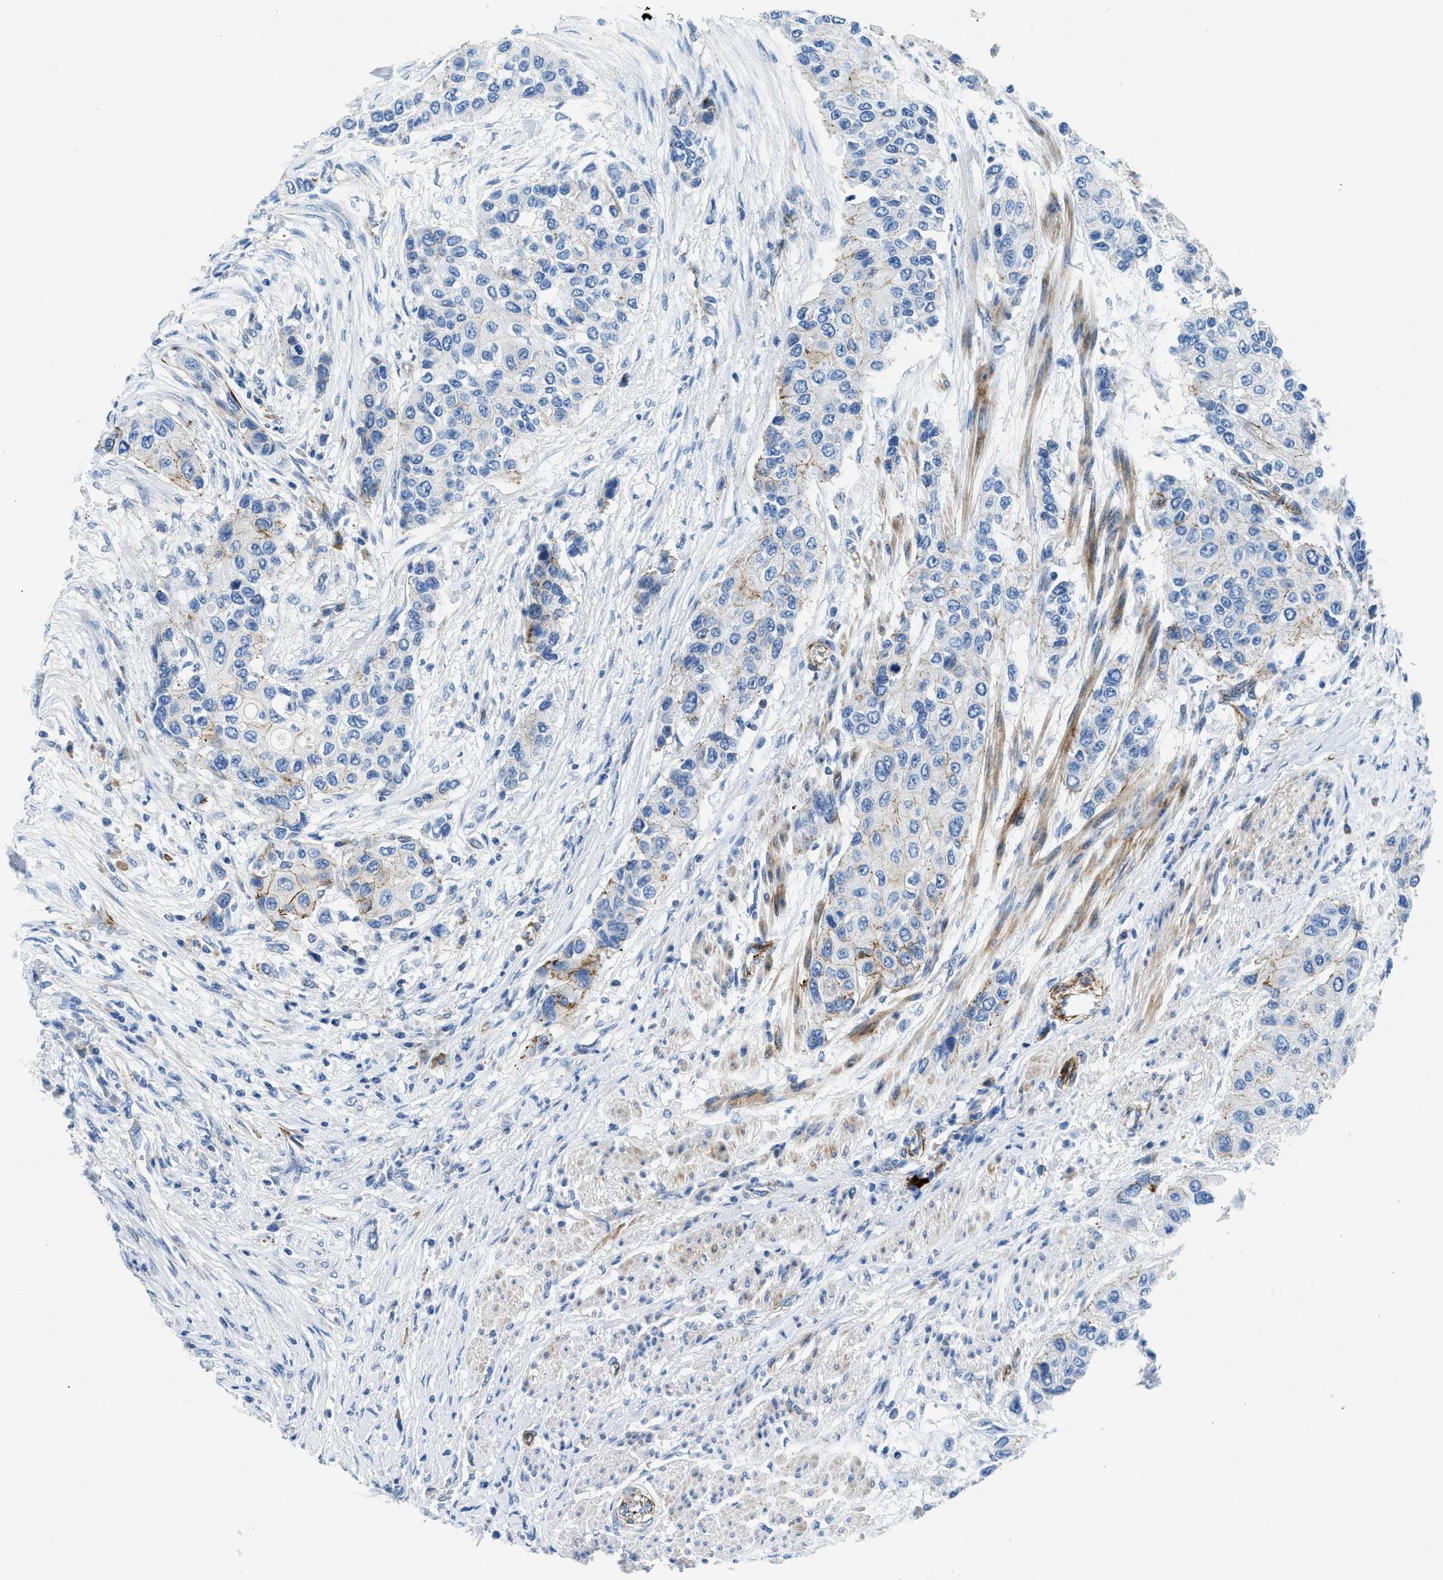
{"staining": {"intensity": "negative", "quantity": "none", "location": "none"}, "tissue": "urothelial cancer", "cell_type": "Tumor cells", "image_type": "cancer", "snomed": [{"axis": "morphology", "description": "Urothelial carcinoma, High grade"}, {"axis": "topography", "description": "Urinary bladder"}], "caption": "The histopathology image displays no staining of tumor cells in urothelial cancer.", "gene": "CUTA", "patient": {"sex": "female", "age": 56}}